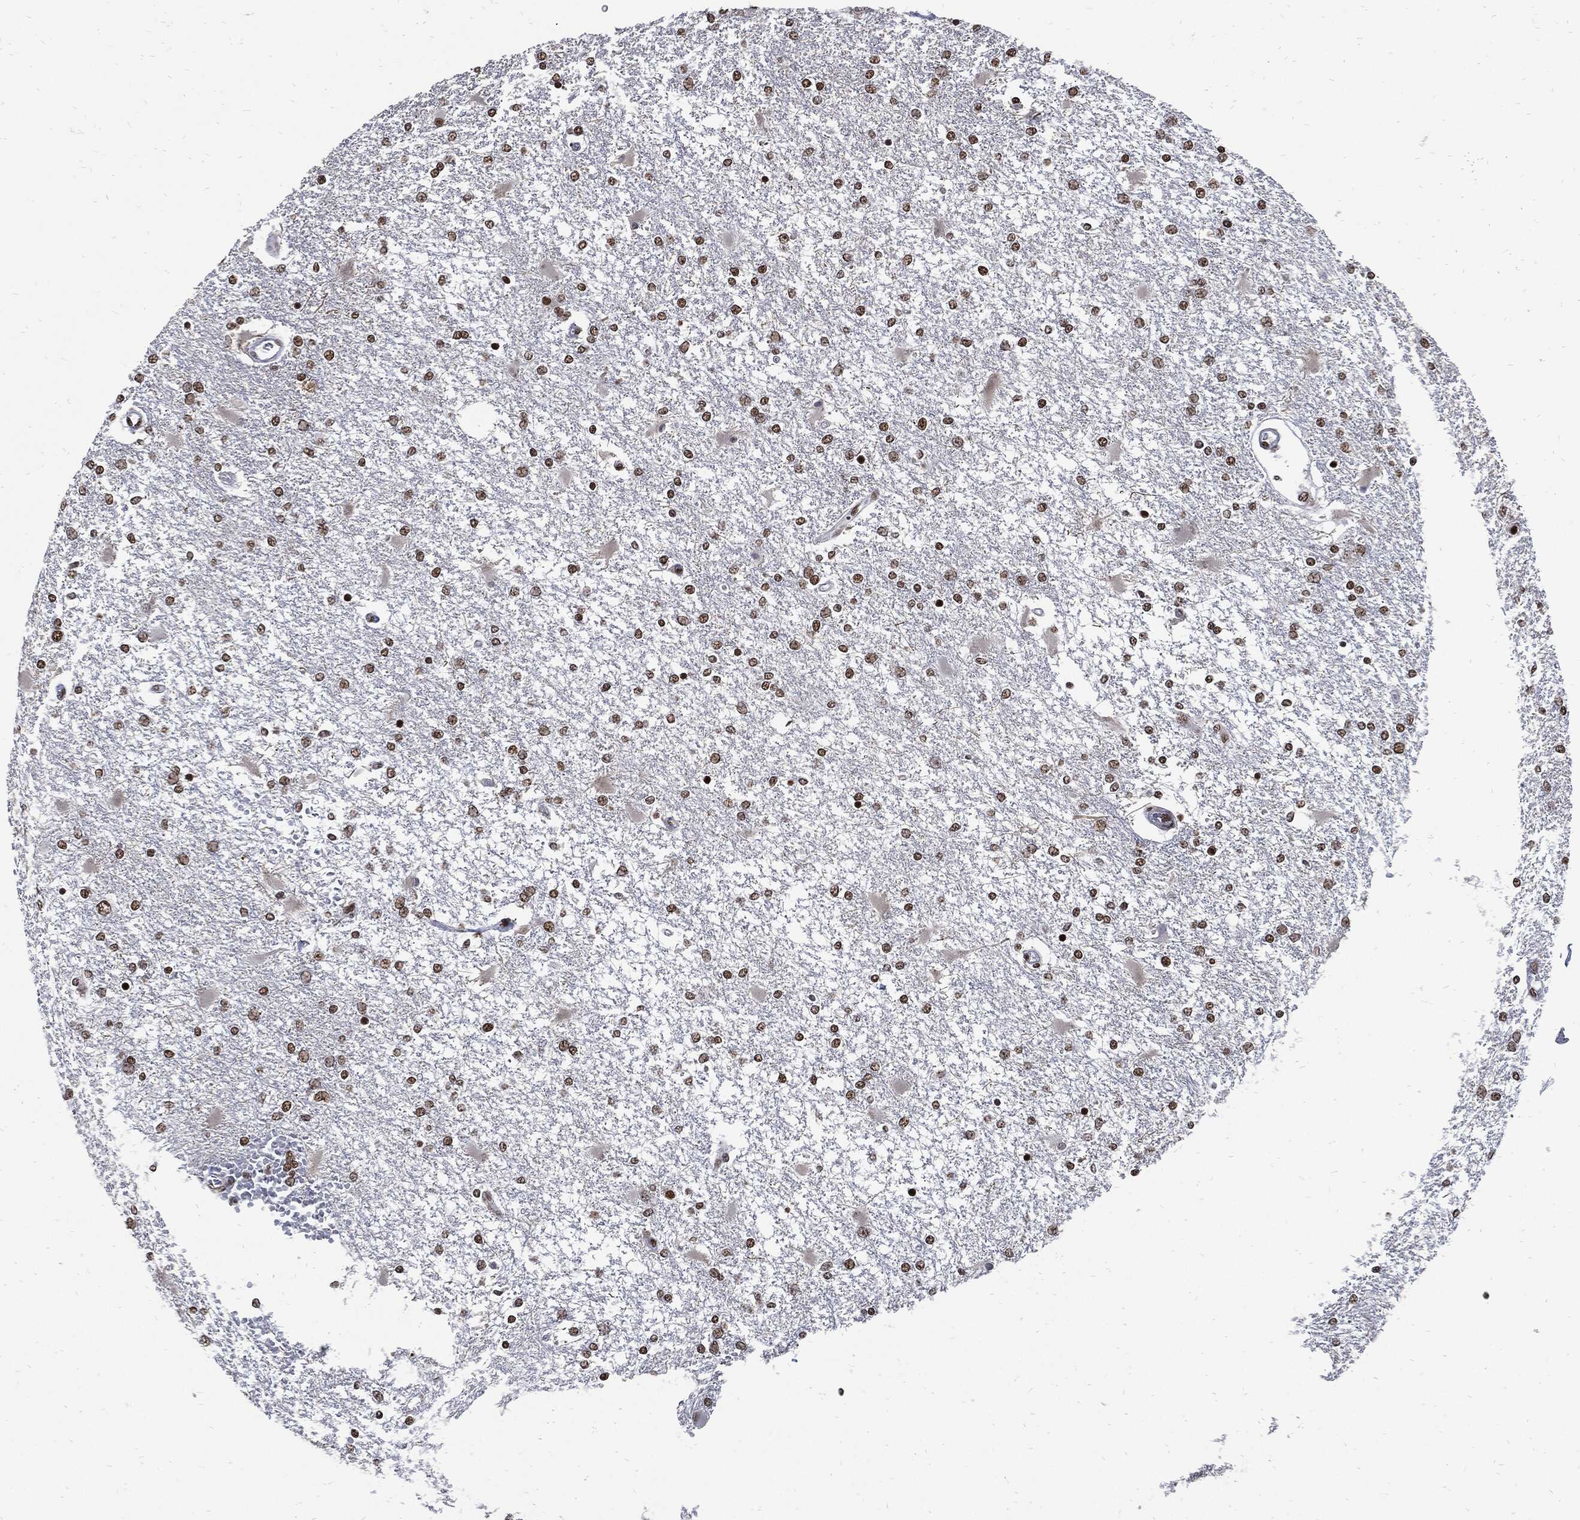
{"staining": {"intensity": "moderate", "quantity": ">75%", "location": "nuclear"}, "tissue": "glioma", "cell_type": "Tumor cells", "image_type": "cancer", "snomed": [{"axis": "morphology", "description": "Glioma, malignant, High grade"}, {"axis": "topography", "description": "Cerebral cortex"}], "caption": "DAB (3,3'-diaminobenzidine) immunohistochemical staining of human glioma demonstrates moderate nuclear protein expression in approximately >75% of tumor cells.", "gene": "TERF2", "patient": {"sex": "male", "age": 79}}